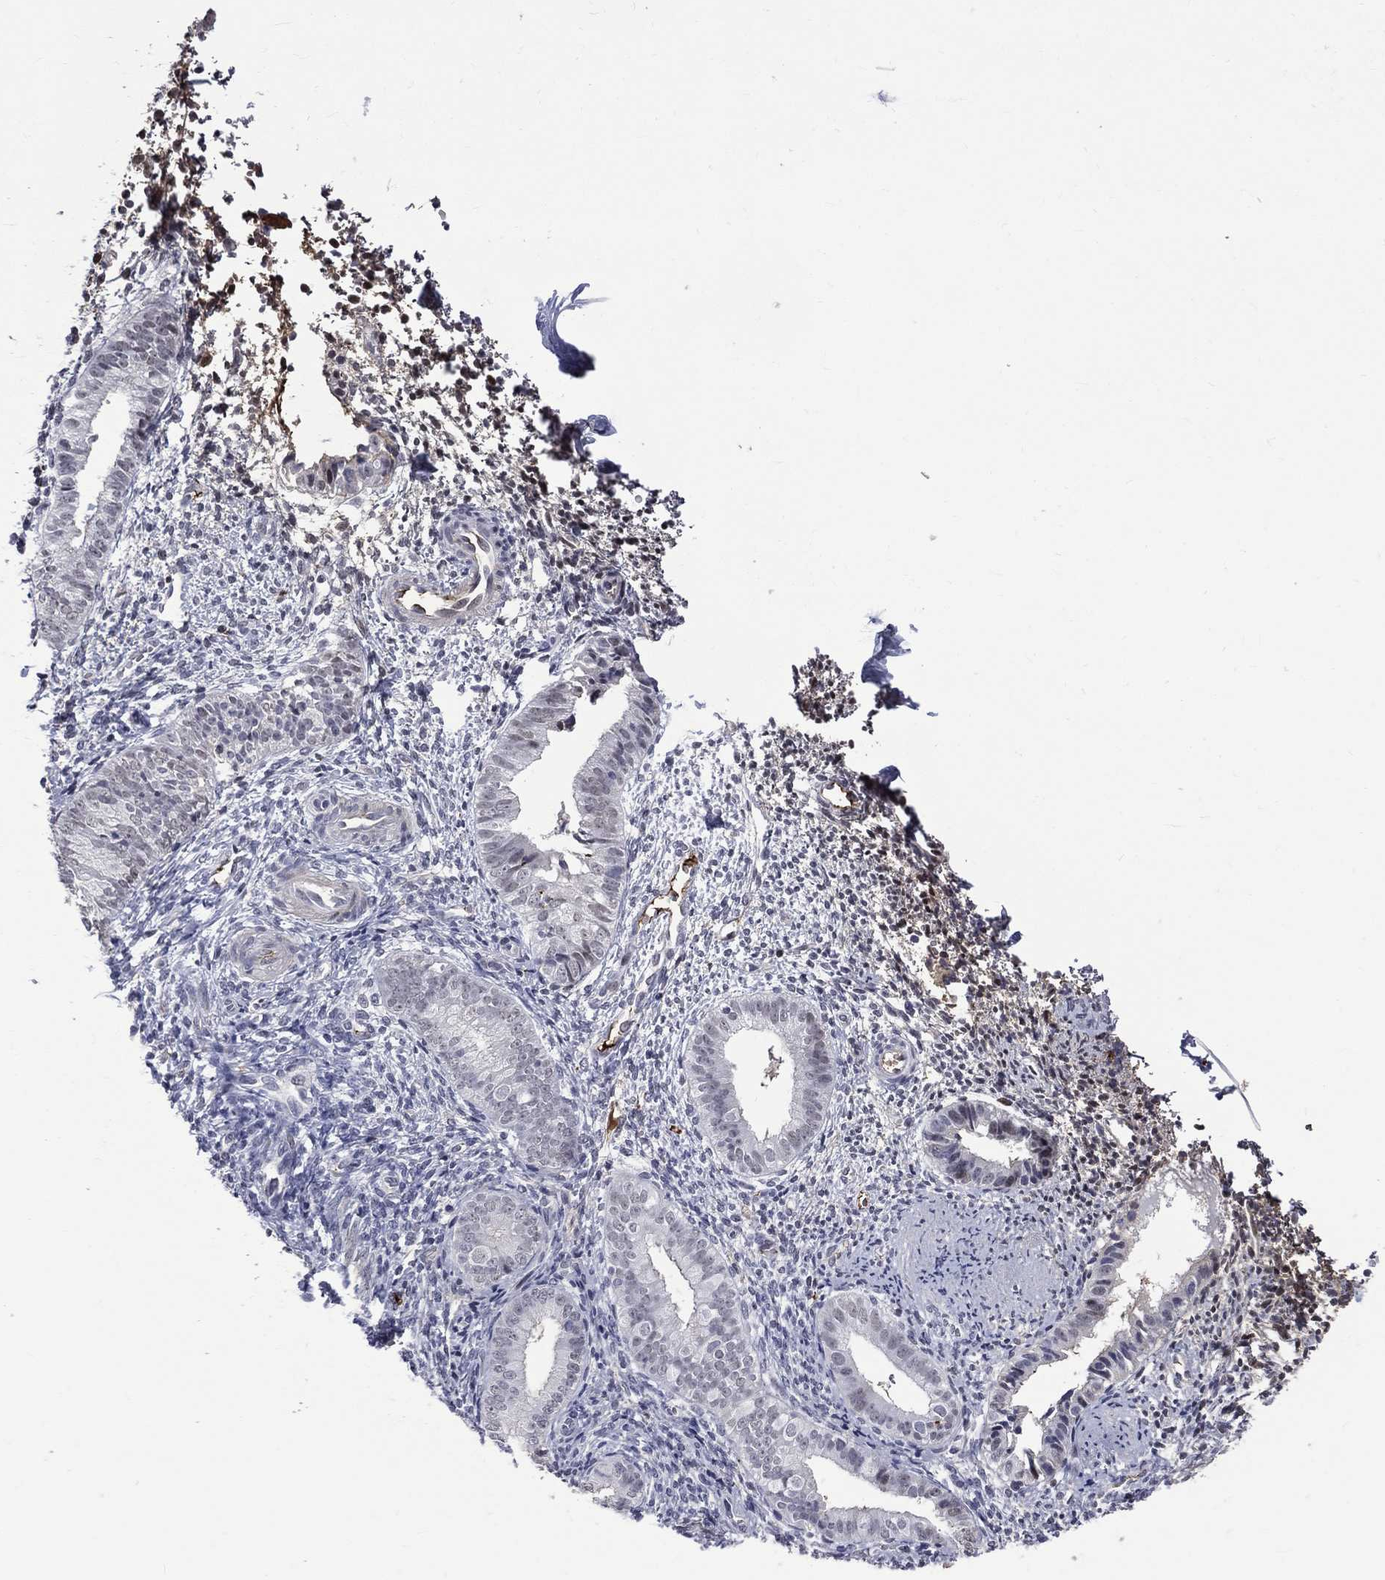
{"staining": {"intensity": "negative", "quantity": "none", "location": "none"}, "tissue": "endometrium", "cell_type": "Cells in endometrial stroma", "image_type": "normal", "snomed": [{"axis": "morphology", "description": "Normal tissue, NOS"}, {"axis": "topography", "description": "Endometrium"}], "caption": "Image shows no protein positivity in cells in endometrial stroma of unremarkable endometrium.", "gene": "FGG", "patient": {"sex": "female", "age": 47}}